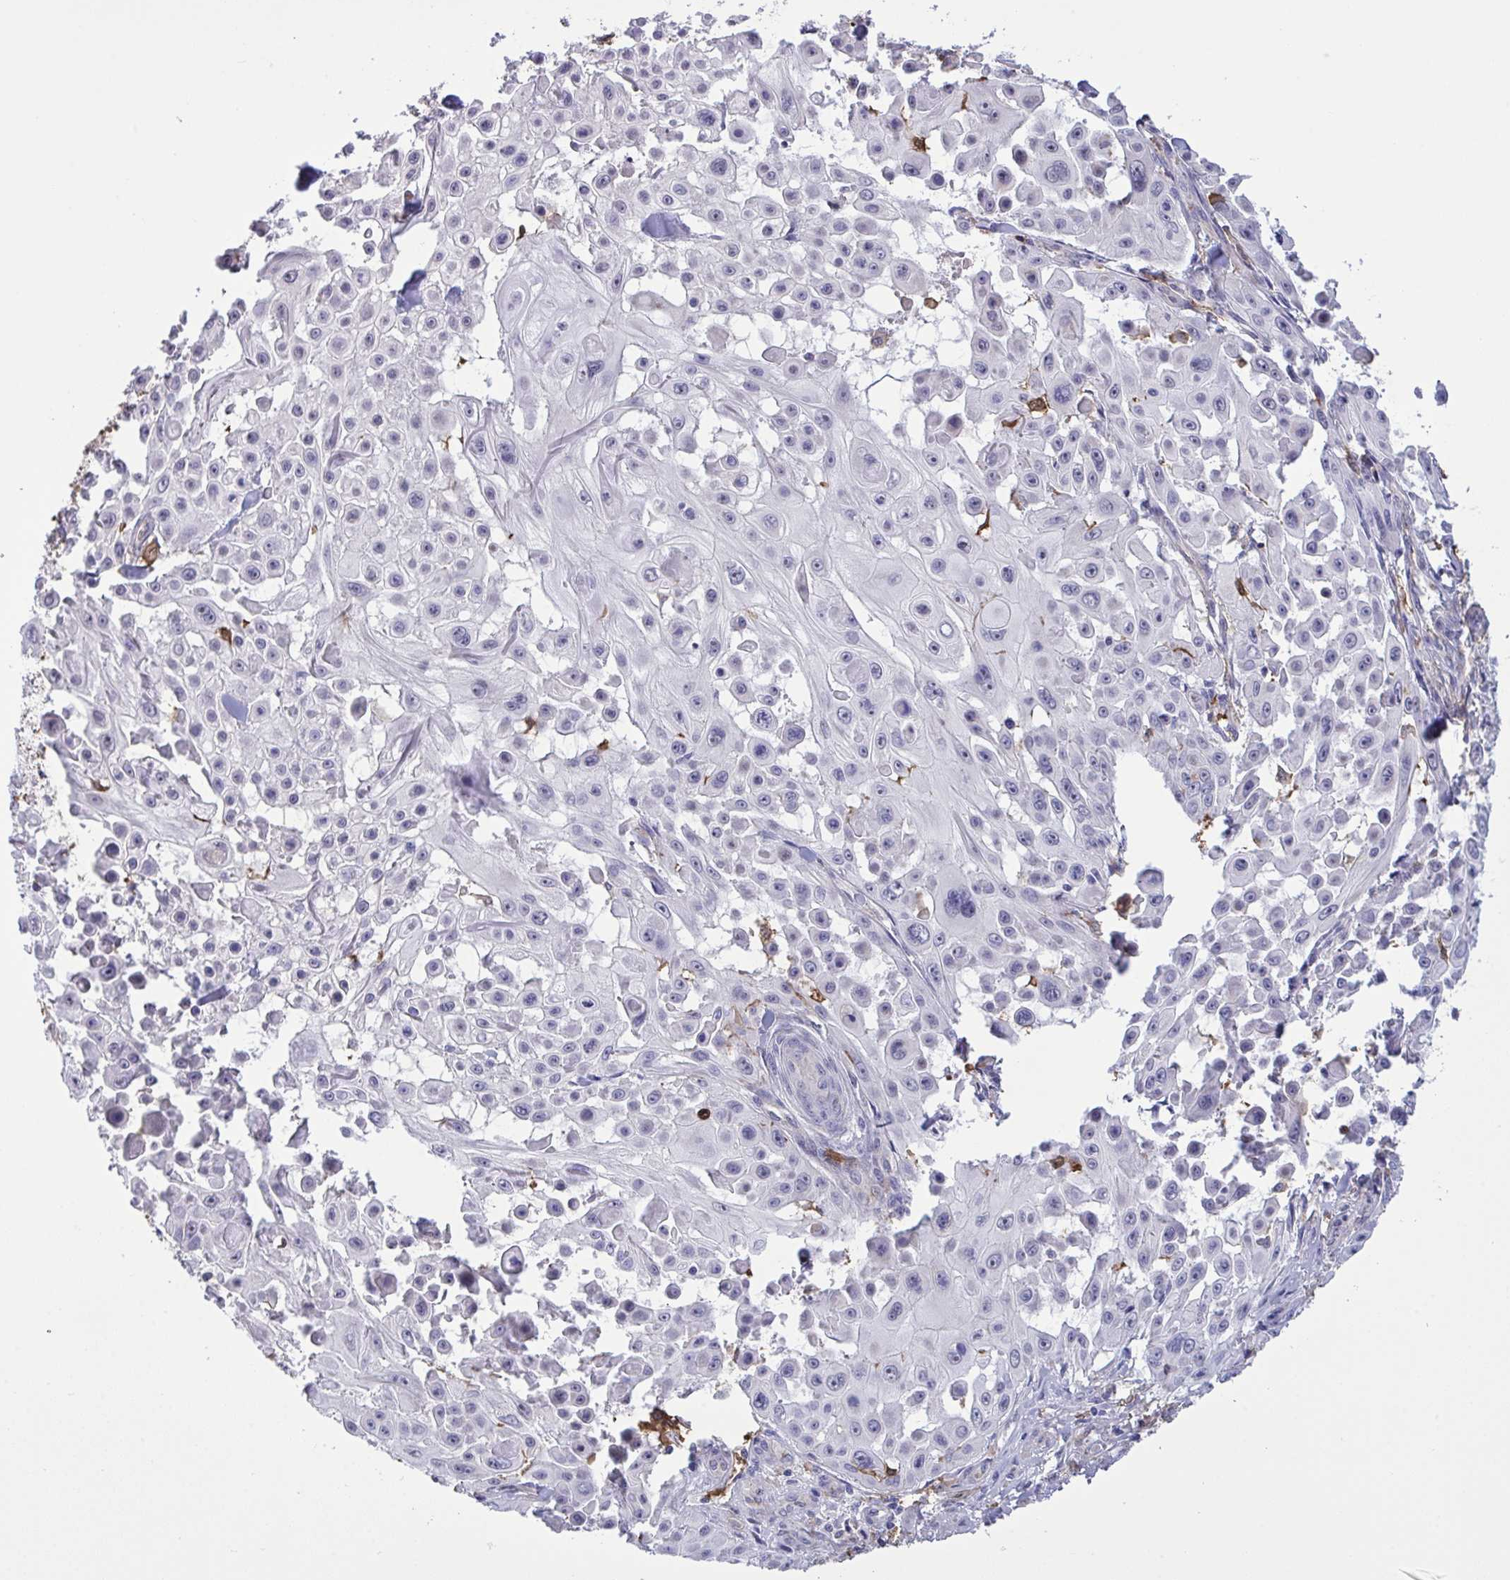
{"staining": {"intensity": "negative", "quantity": "none", "location": "none"}, "tissue": "skin cancer", "cell_type": "Tumor cells", "image_type": "cancer", "snomed": [{"axis": "morphology", "description": "Squamous cell carcinoma, NOS"}, {"axis": "topography", "description": "Skin"}], "caption": "Skin cancer was stained to show a protein in brown. There is no significant staining in tumor cells. (DAB IHC with hematoxylin counter stain).", "gene": "CD101", "patient": {"sex": "male", "age": 91}}